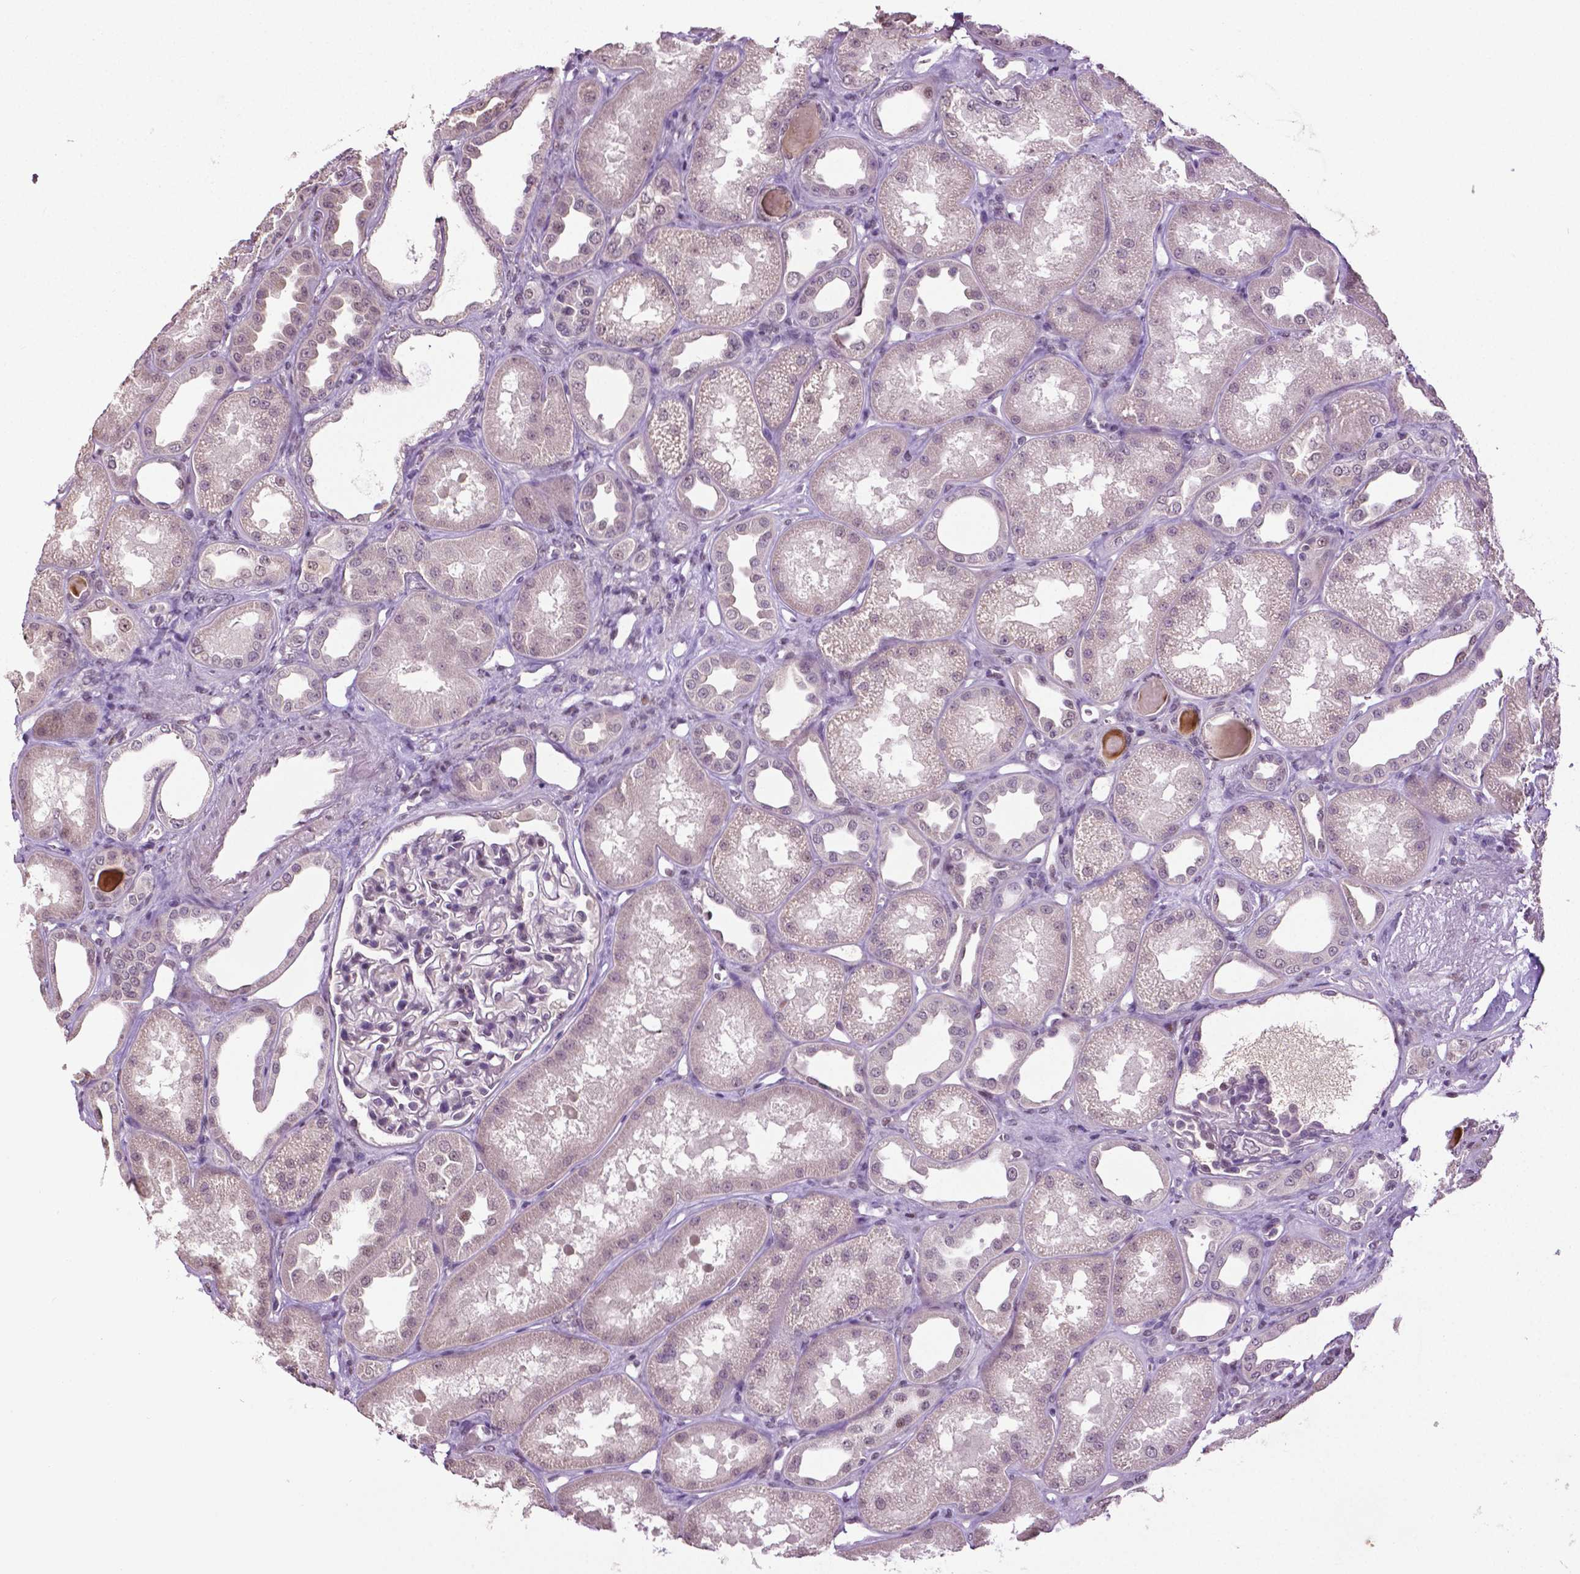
{"staining": {"intensity": "negative", "quantity": "none", "location": "none"}, "tissue": "kidney", "cell_type": "Cells in glomeruli", "image_type": "normal", "snomed": [{"axis": "morphology", "description": "Normal tissue, NOS"}, {"axis": "topography", "description": "Kidney"}], "caption": "Cells in glomeruli show no significant positivity in normal kidney. (Stains: DAB (3,3'-diaminobenzidine) immunohistochemistry (IHC) with hematoxylin counter stain, Microscopy: brightfield microscopy at high magnification).", "gene": "DLX5", "patient": {"sex": "male", "age": 61}}